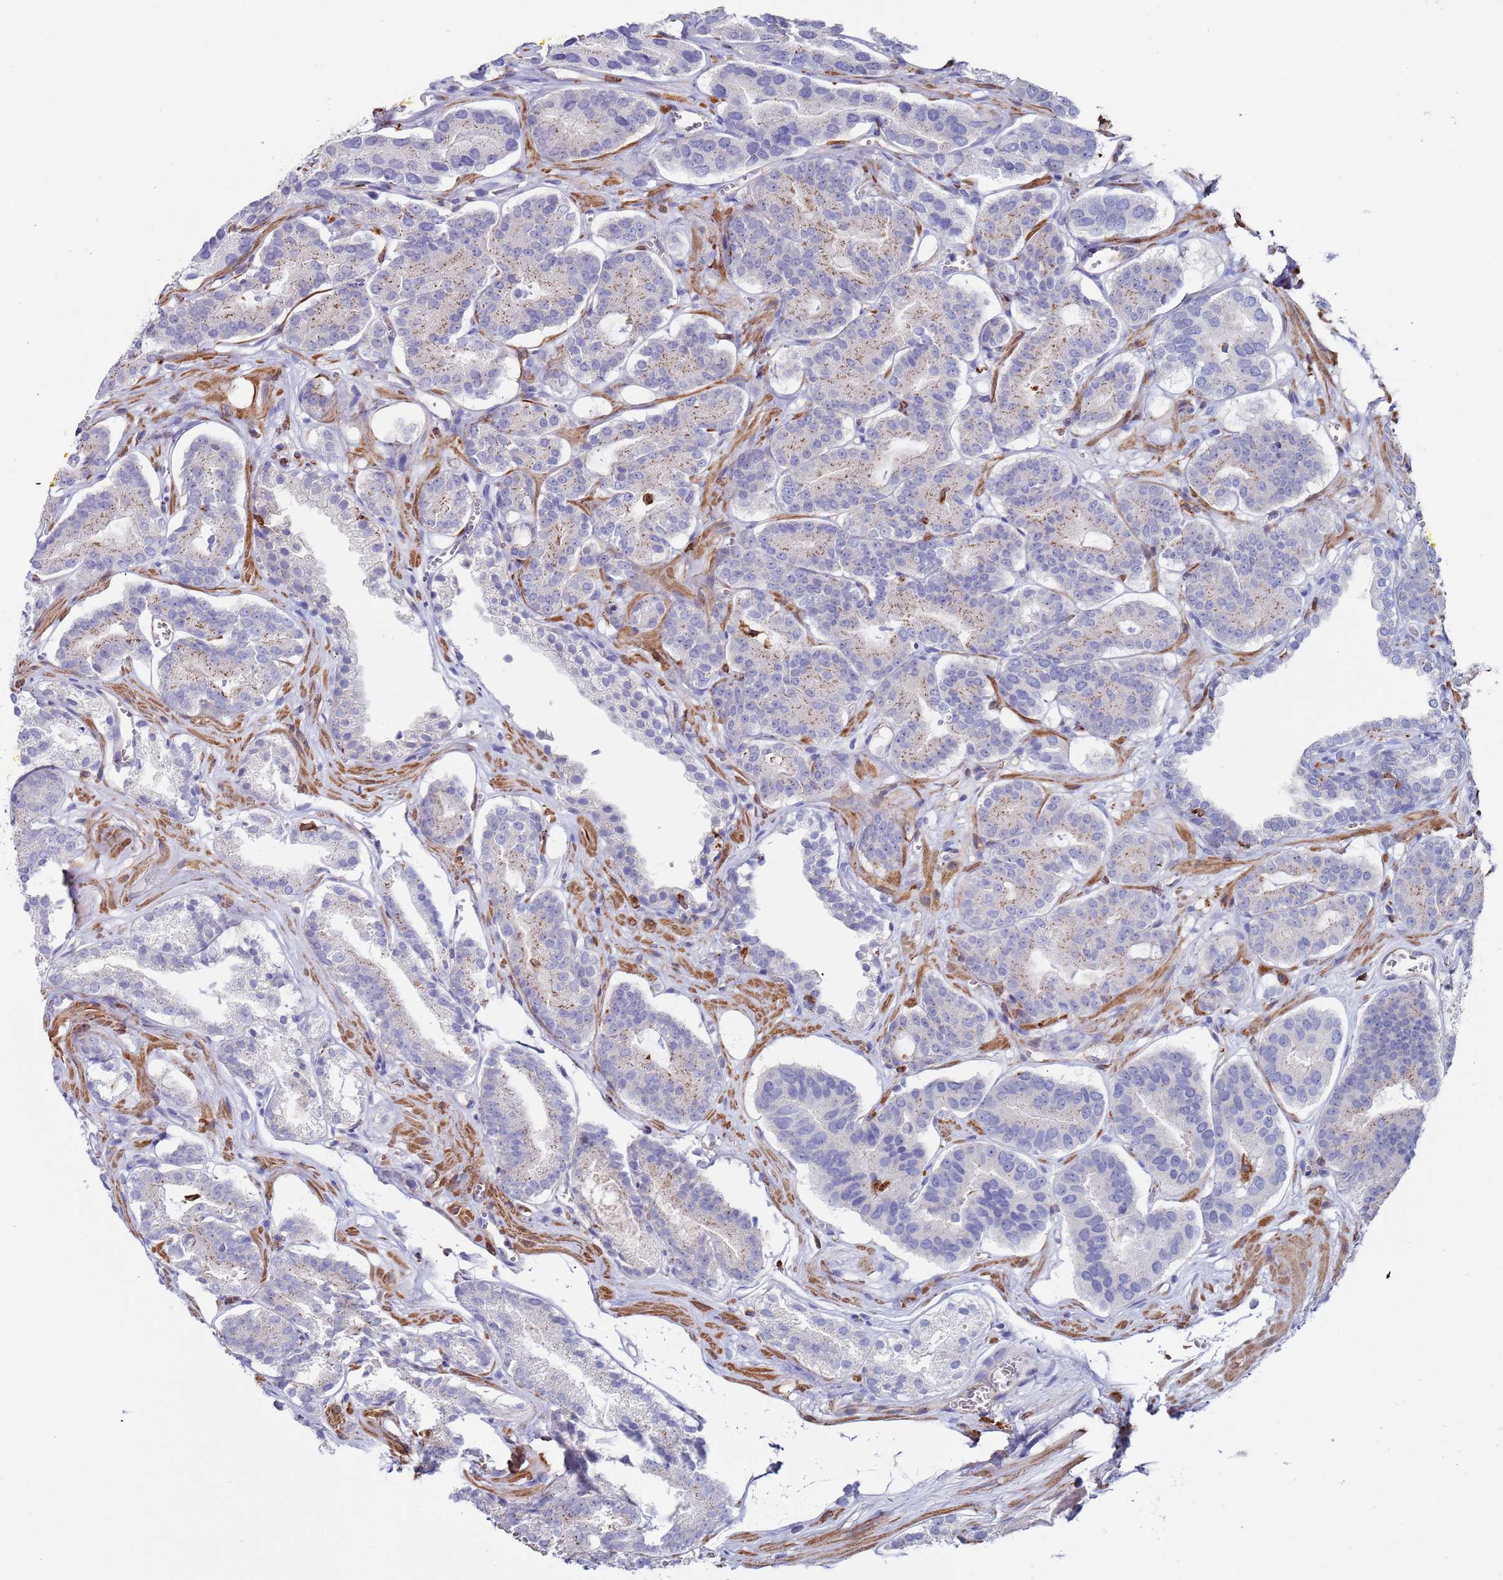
{"staining": {"intensity": "weak", "quantity": "25%-75%", "location": "cytoplasmic/membranous"}, "tissue": "prostate cancer", "cell_type": "Tumor cells", "image_type": "cancer", "snomed": [{"axis": "morphology", "description": "Adenocarcinoma, High grade"}, {"axis": "topography", "description": "Prostate"}], "caption": "Immunohistochemical staining of human prostate adenocarcinoma (high-grade) reveals low levels of weak cytoplasmic/membranous positivity in approximately 25%-75% of tumor cells.", "gene": "GREB1L", "patient": {"sex": "male", "age": 72}}